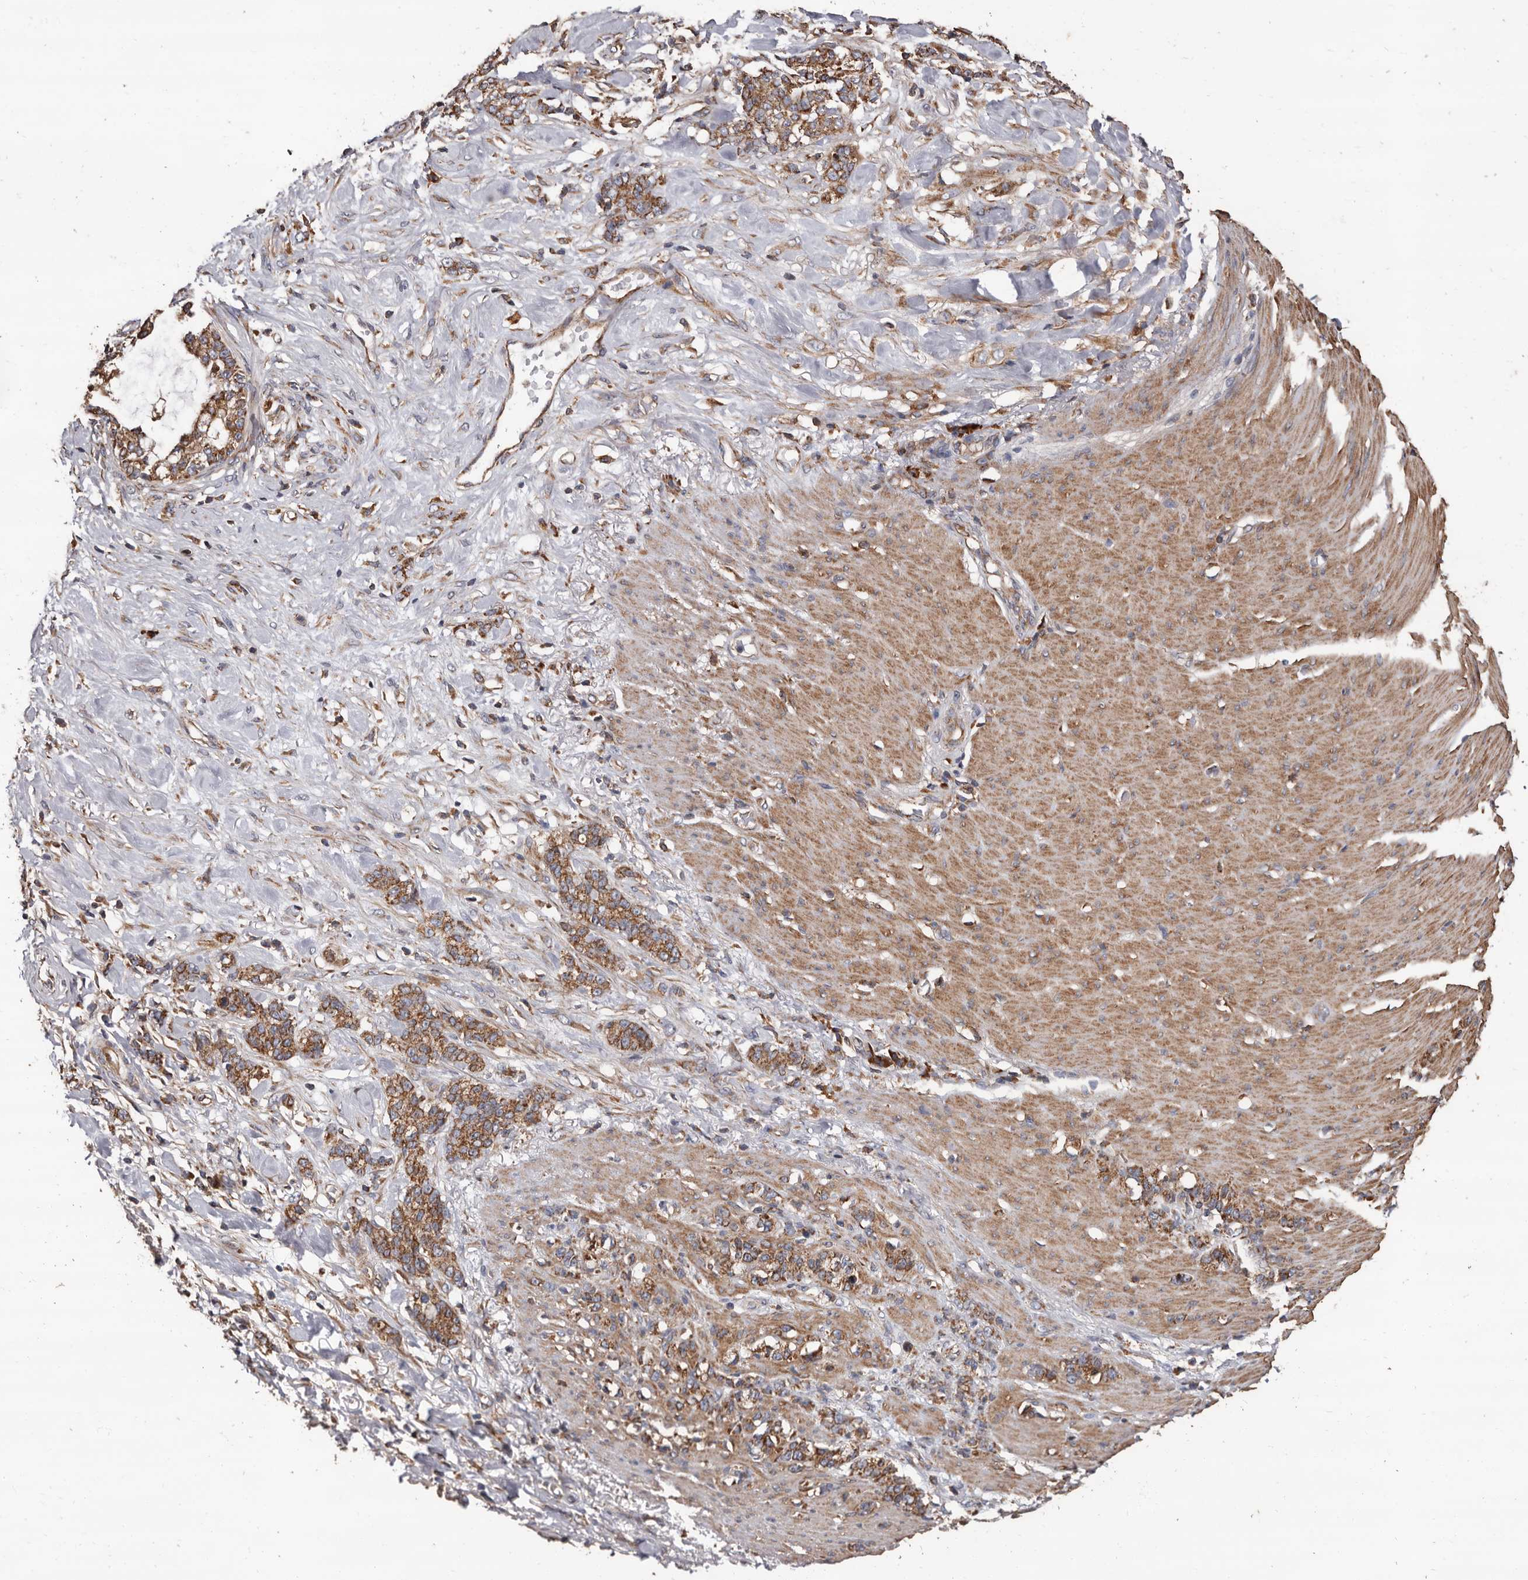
{"staining": {"intensity": "moderate", "quantity": ">75%", "location": "cytoplasmic/membranous"}, "tissue": "stomach cancer", "cell_type": "Tumor cells", "image_type": "cancer", "snomed": [{"axis": "morphology", "description": "Adenocarcinoma, NOS"}, {"axis": "topography", "description": "Stomach, lower"}], "caption": "Immunohistochemistry (DAB) staining of stomach cancer exhibits moderate cytoplasmic/membranous protein positivity in about >75% of tumor cells.", "gene": "OSGIN2", "patient": {"sex": "male", "age": 88}}